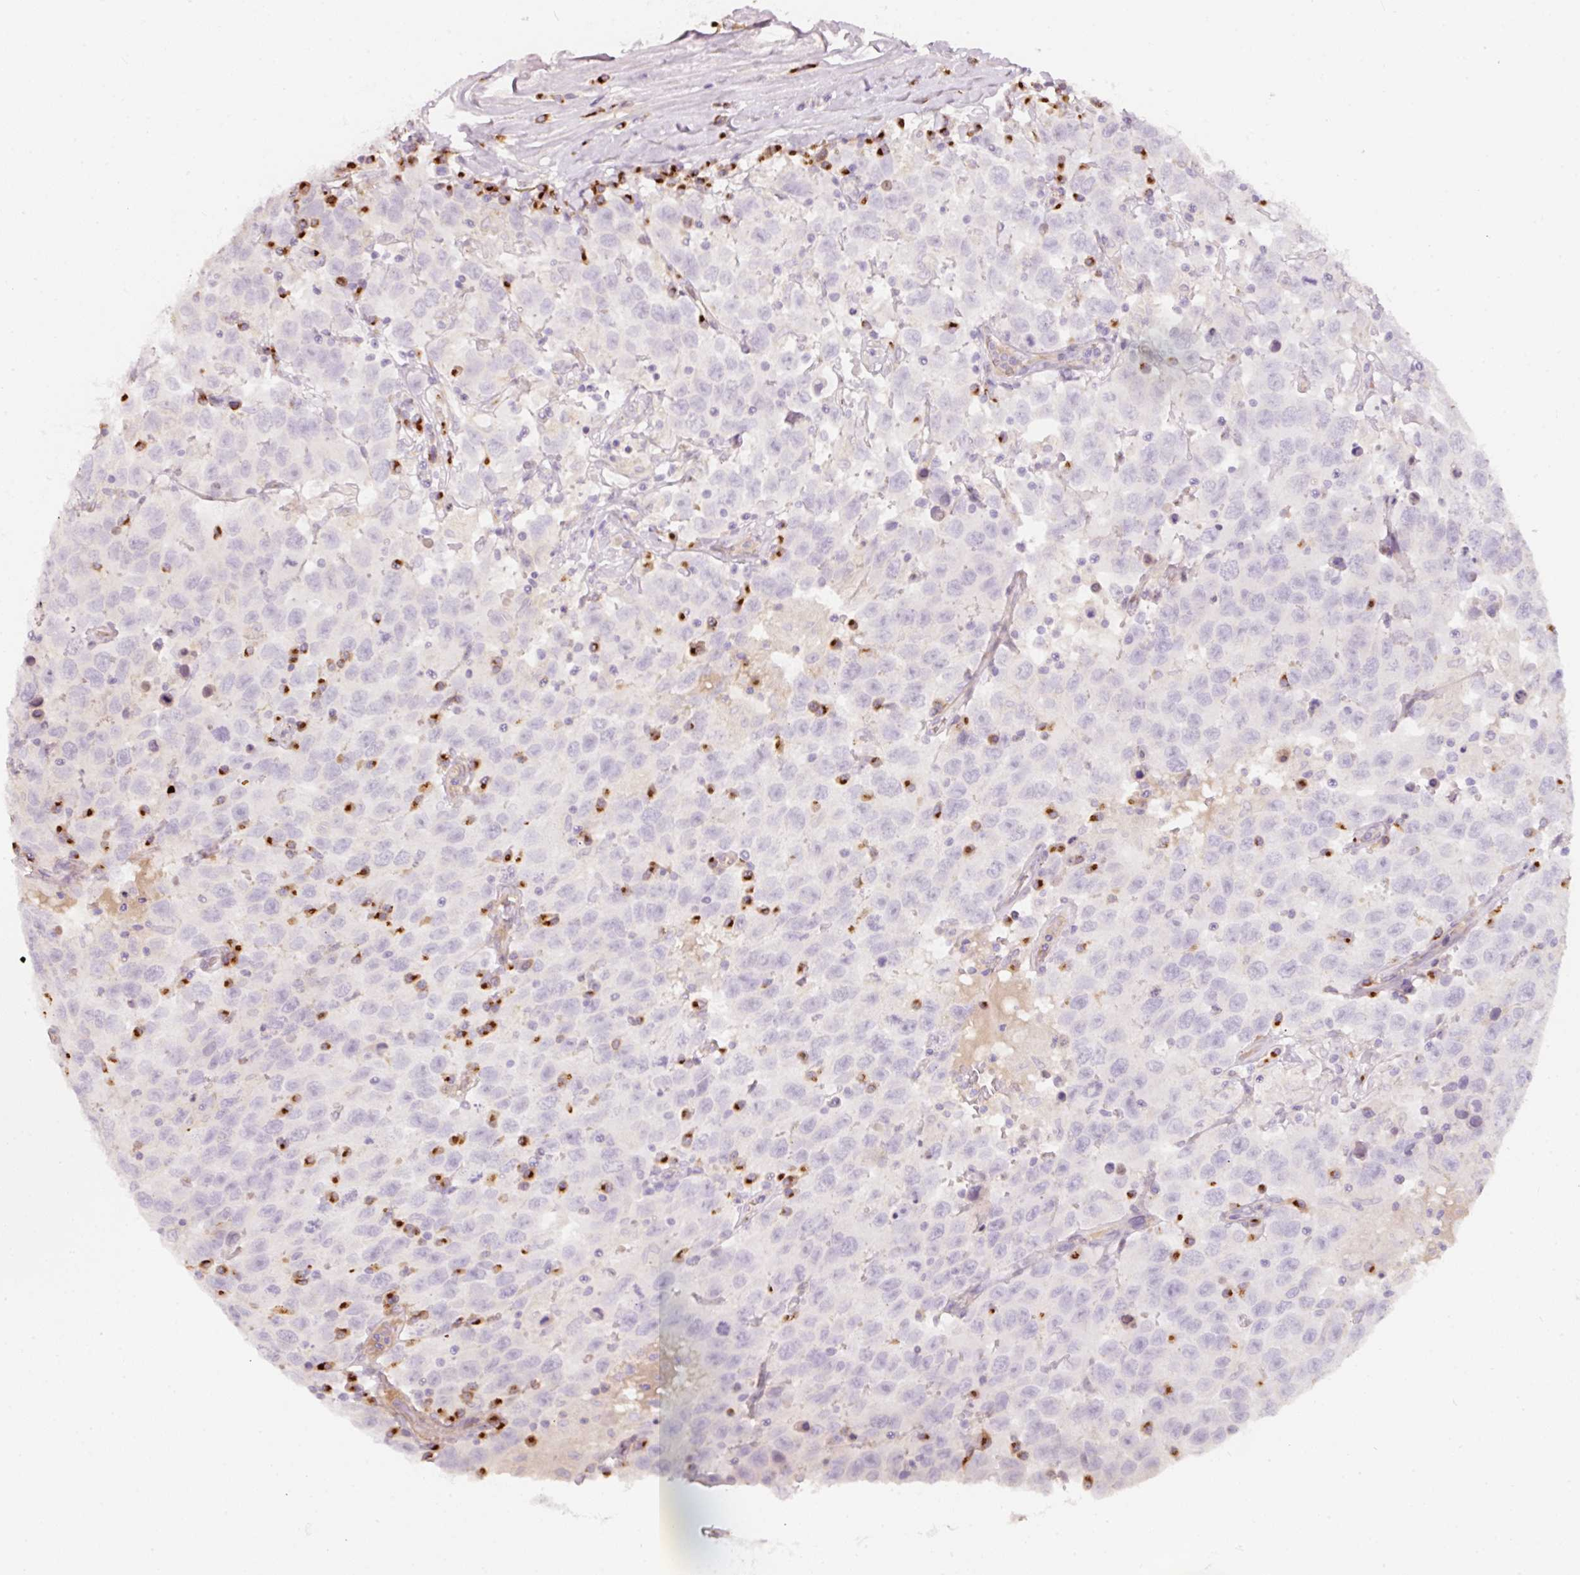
{"staining": {"intensity": "negative", "quantity": "none", "location": "none"}, "tissue": "testis cancer", "cell_type": "Tumor cells", "image_type": "cancer", "snomed": [{"axis": "morphology", "description": "Seminoma, NOS"}, {"axis": "topography", "description": "Testis"}], "caption": "A micrograph of testis seminoma stained for a protein reveals no brown staining in tumor cells. The staining was performed using DAB (3,3'-diaminobenzidine) to visualize the protein expression in brown, while the nuclei were stained in blue with hematoxylin (Magnification: 20x).", "gene": "NBPF11", "patient": {"sex": "male", "age": 41}}